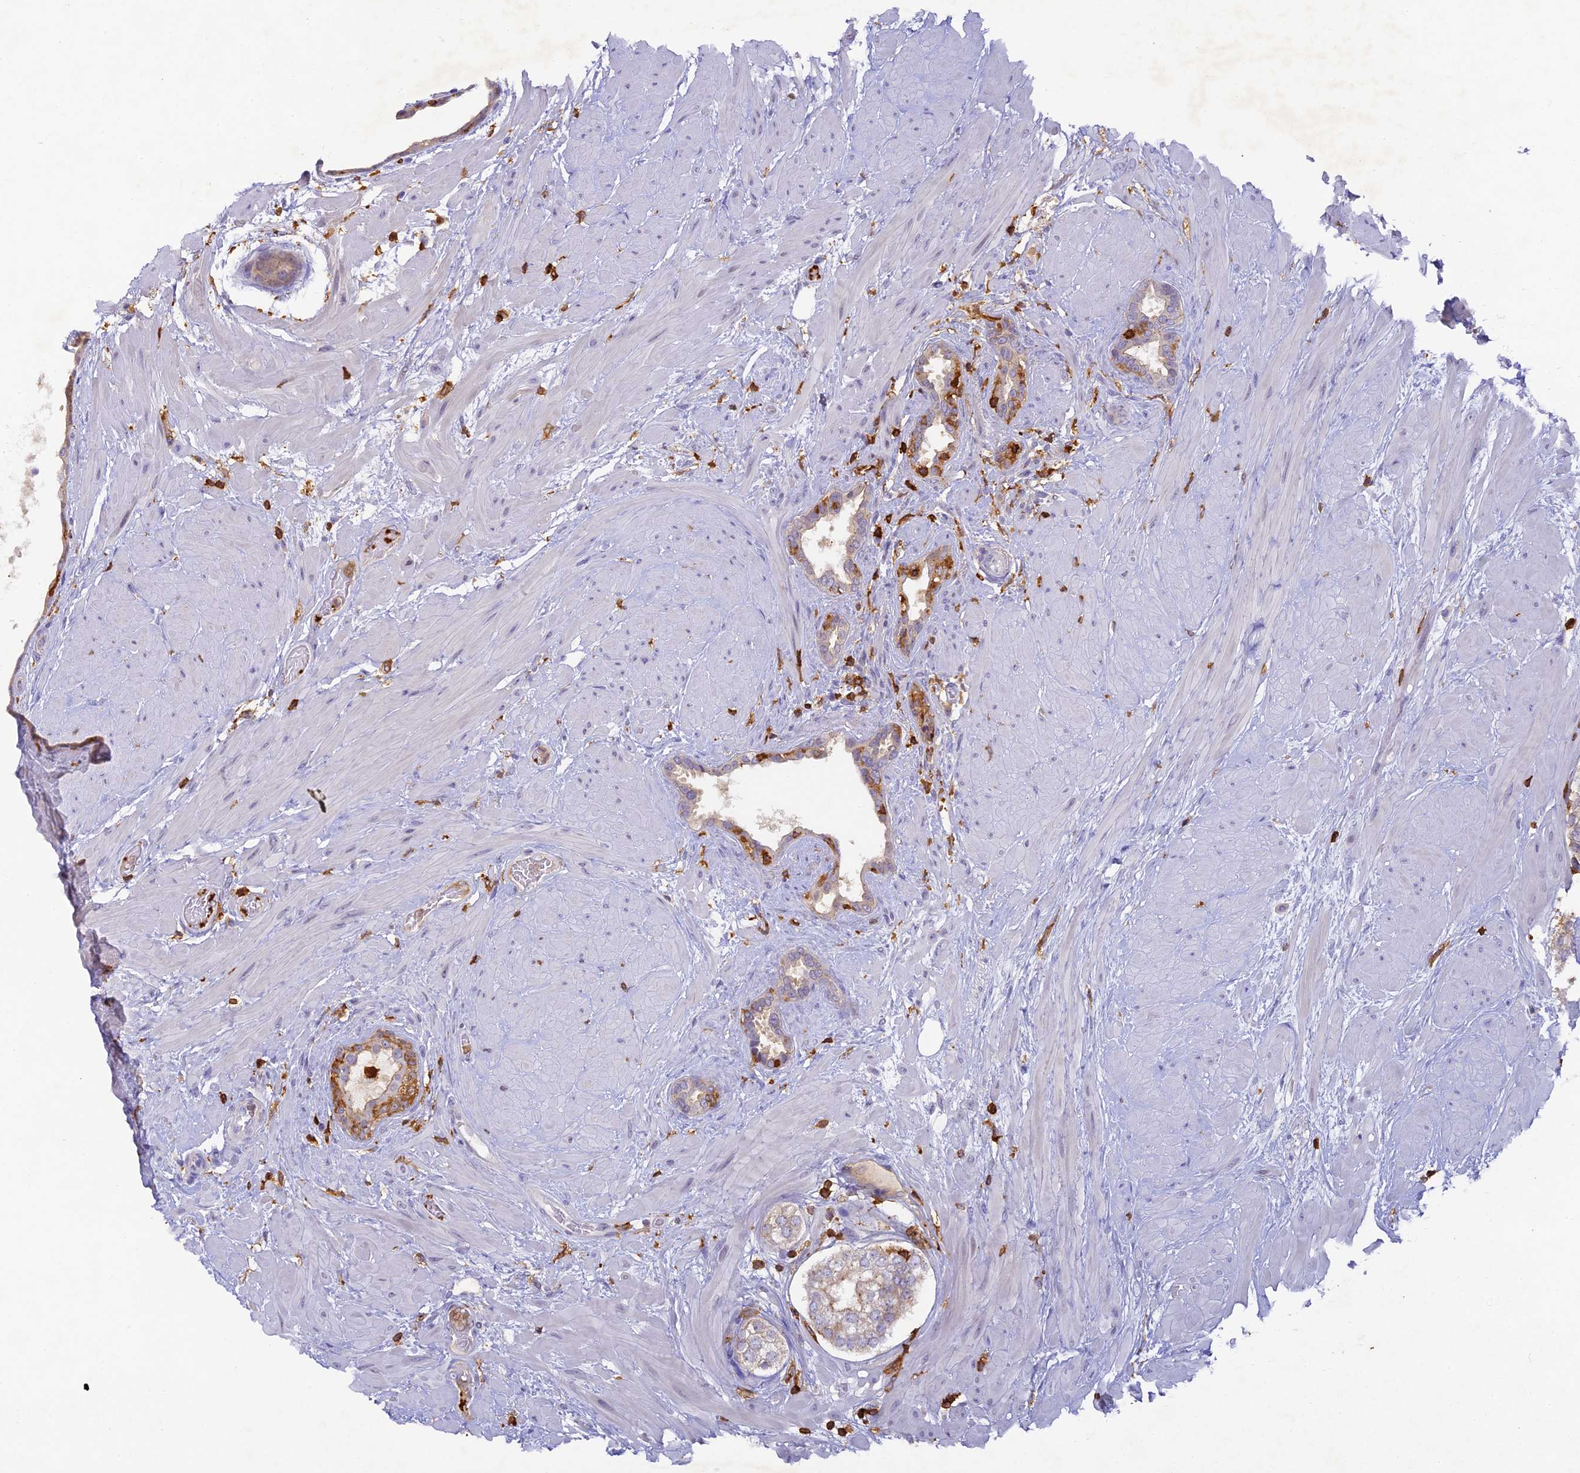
{"staining": {"intensity": "weak", "quantity": "25%-75%", "location": "cytoplasmic/membranous"}, "tissue": "prostate", "cell_type": "Glandular cells", "image_type": "normal", "snomed": [{"axis": "morphology", "description": "Normal tissue, NOS"}, {"axis": "topography", "description": "Prostate"}], "caption": "Immunohistochemistry (IHC) photomicrograph of benign prostate: prostate stained using IHC shows low levels of weak protein expression localized specifically in the cytoplasmic/membranous of glandular cells, appearing as a cytoplasmic/membranous brown color.", "gene": "FYB1", "patient": {"sex": "male", "age": 48}}